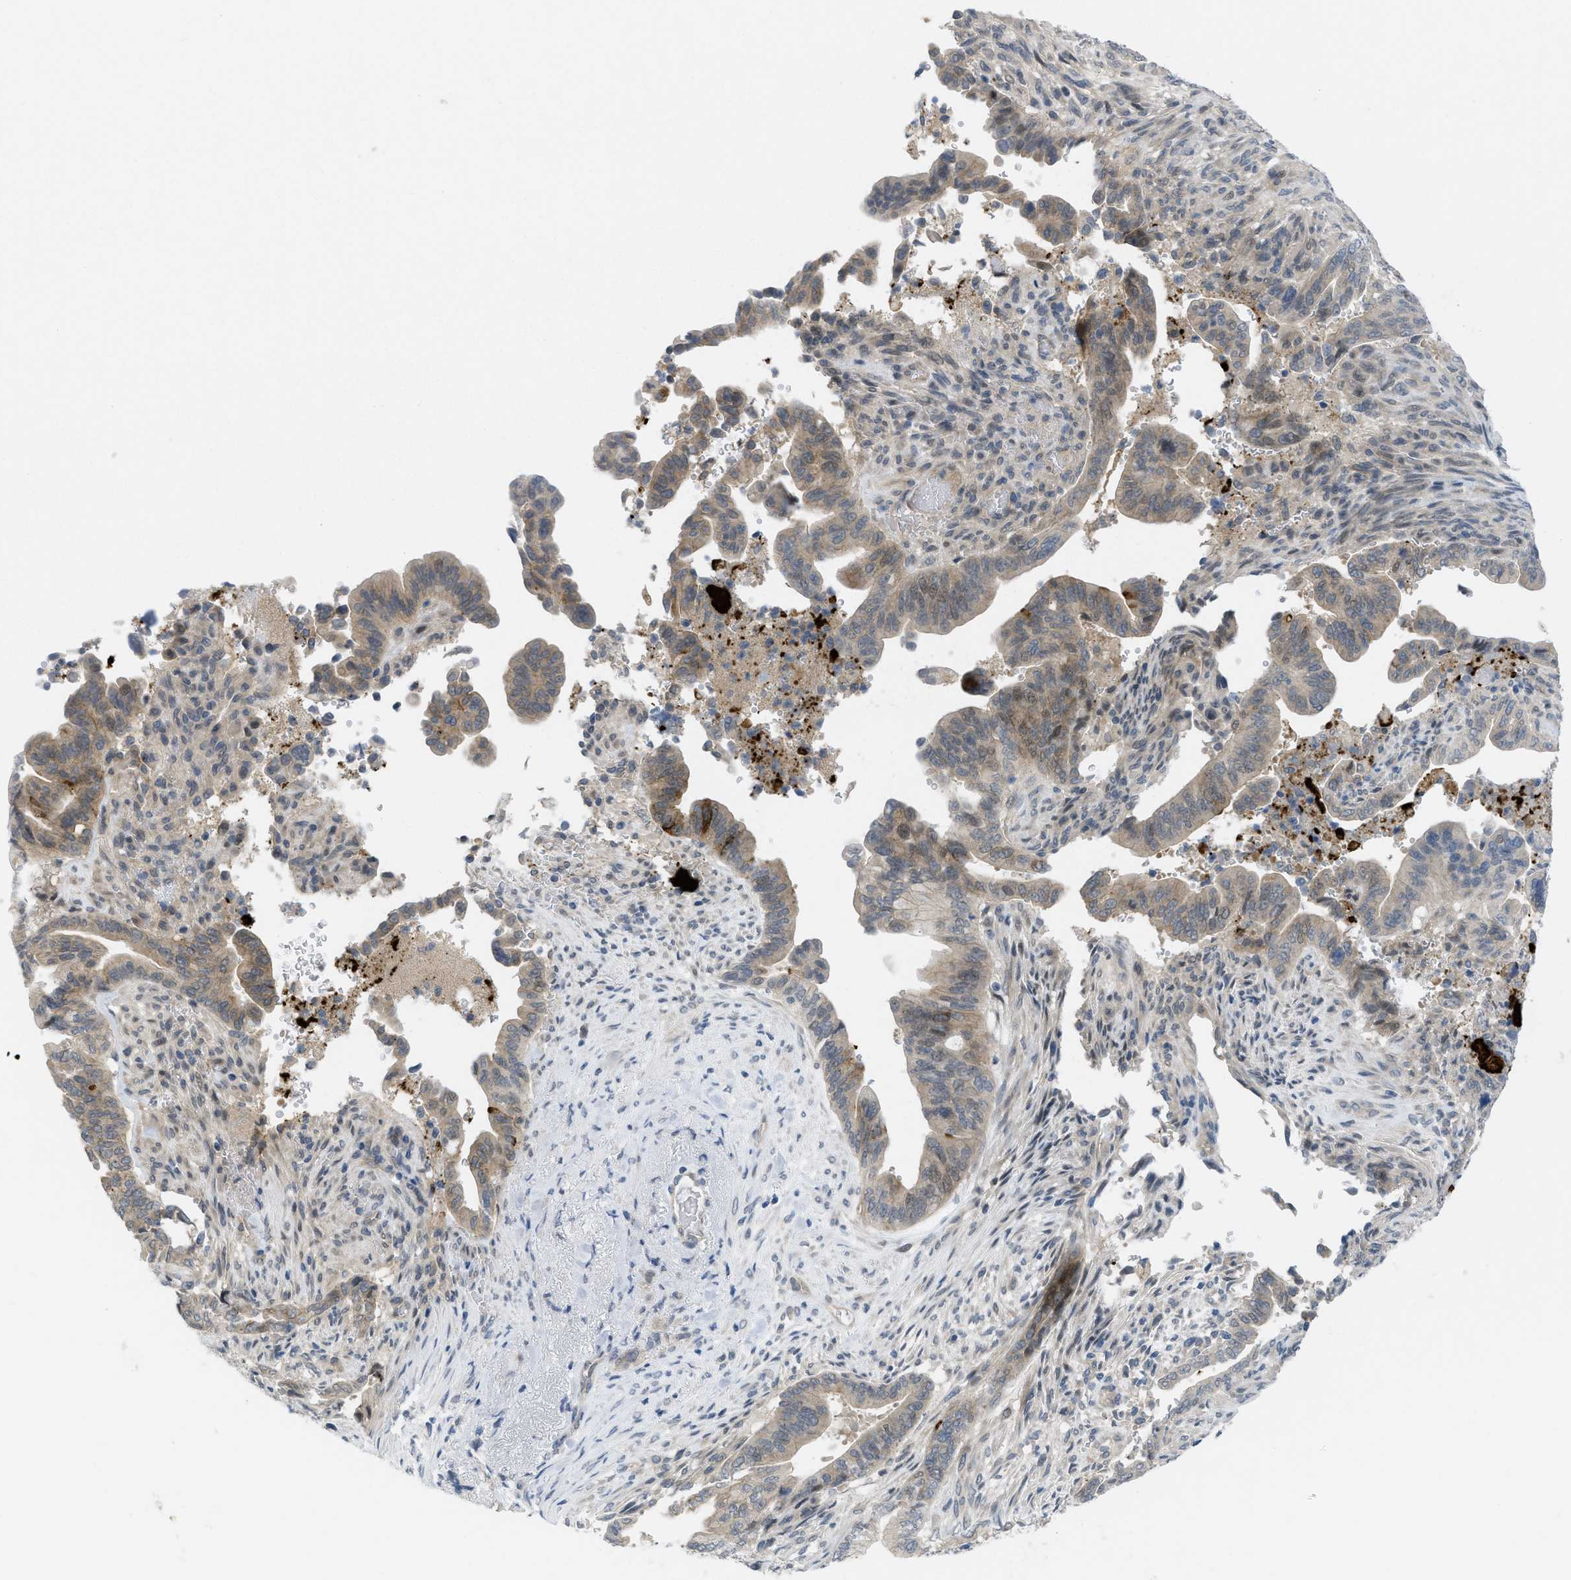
{"staining": {"intensity": "strong", "quantity": "25%-75%", "location": "cytoplasmic/membranous"}, "tissue": "pancreatic cancer", "cell_type": "Tumor cells", "image_type": "cancer", "snomed": [{"axis": "morphology", "description": "Adenocarcinoma, NOS"}, {"axis": "topography", "description": "Pancreas"}], "caption": "Protein staining of pancreatic cancer tissue reveals strong cytoplasmic/membranous expression in approximately 25%-75% of tumor cells. Immunohistochemistry stains the protein of interest in brown and the nuclei are stained blue.", "gene": "TNFAIP1", "patient": {"sex": "male", "age": 70}}